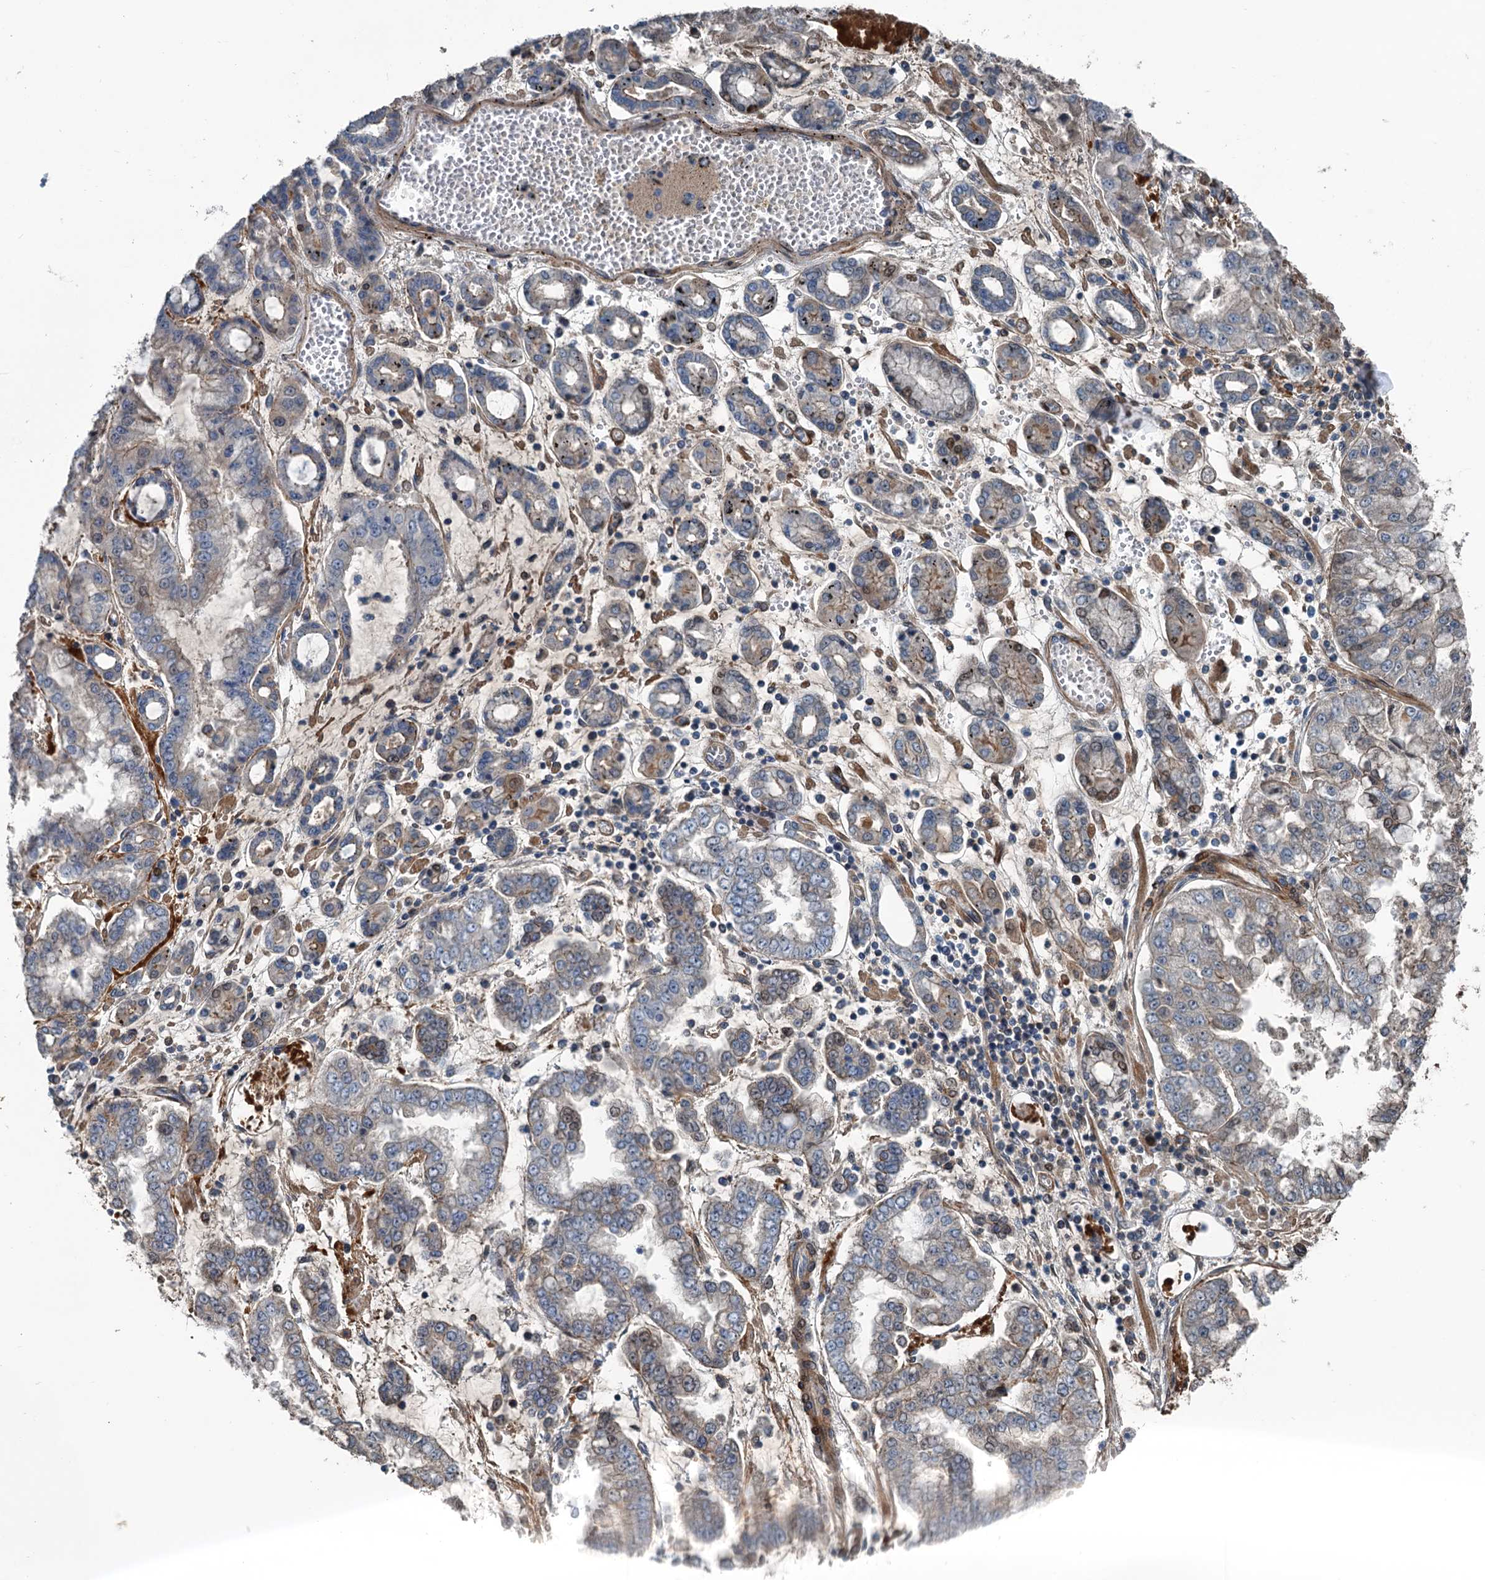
{"staining": {"intensity": "weak", "quantity": "<25%", "location": "cytoplasmic/membranous"}, "tissue": "stomach cancer", "cell_type": "Tumor cells", "image_type": "cancer", "snomed": [{"axis": "morphology", "description": "Adenocarcinoma, NOS"}, {"axis": "topography", "description": "Stomach"}], "caption": "DAB (3,3'-diaminobenzidine) immunohistochemical staining of human stomach adenocarcinoma shows no significant positivity in tumor cells.", "gene": "TEDC1", "patient": {"sex": "male", "age": 76}}